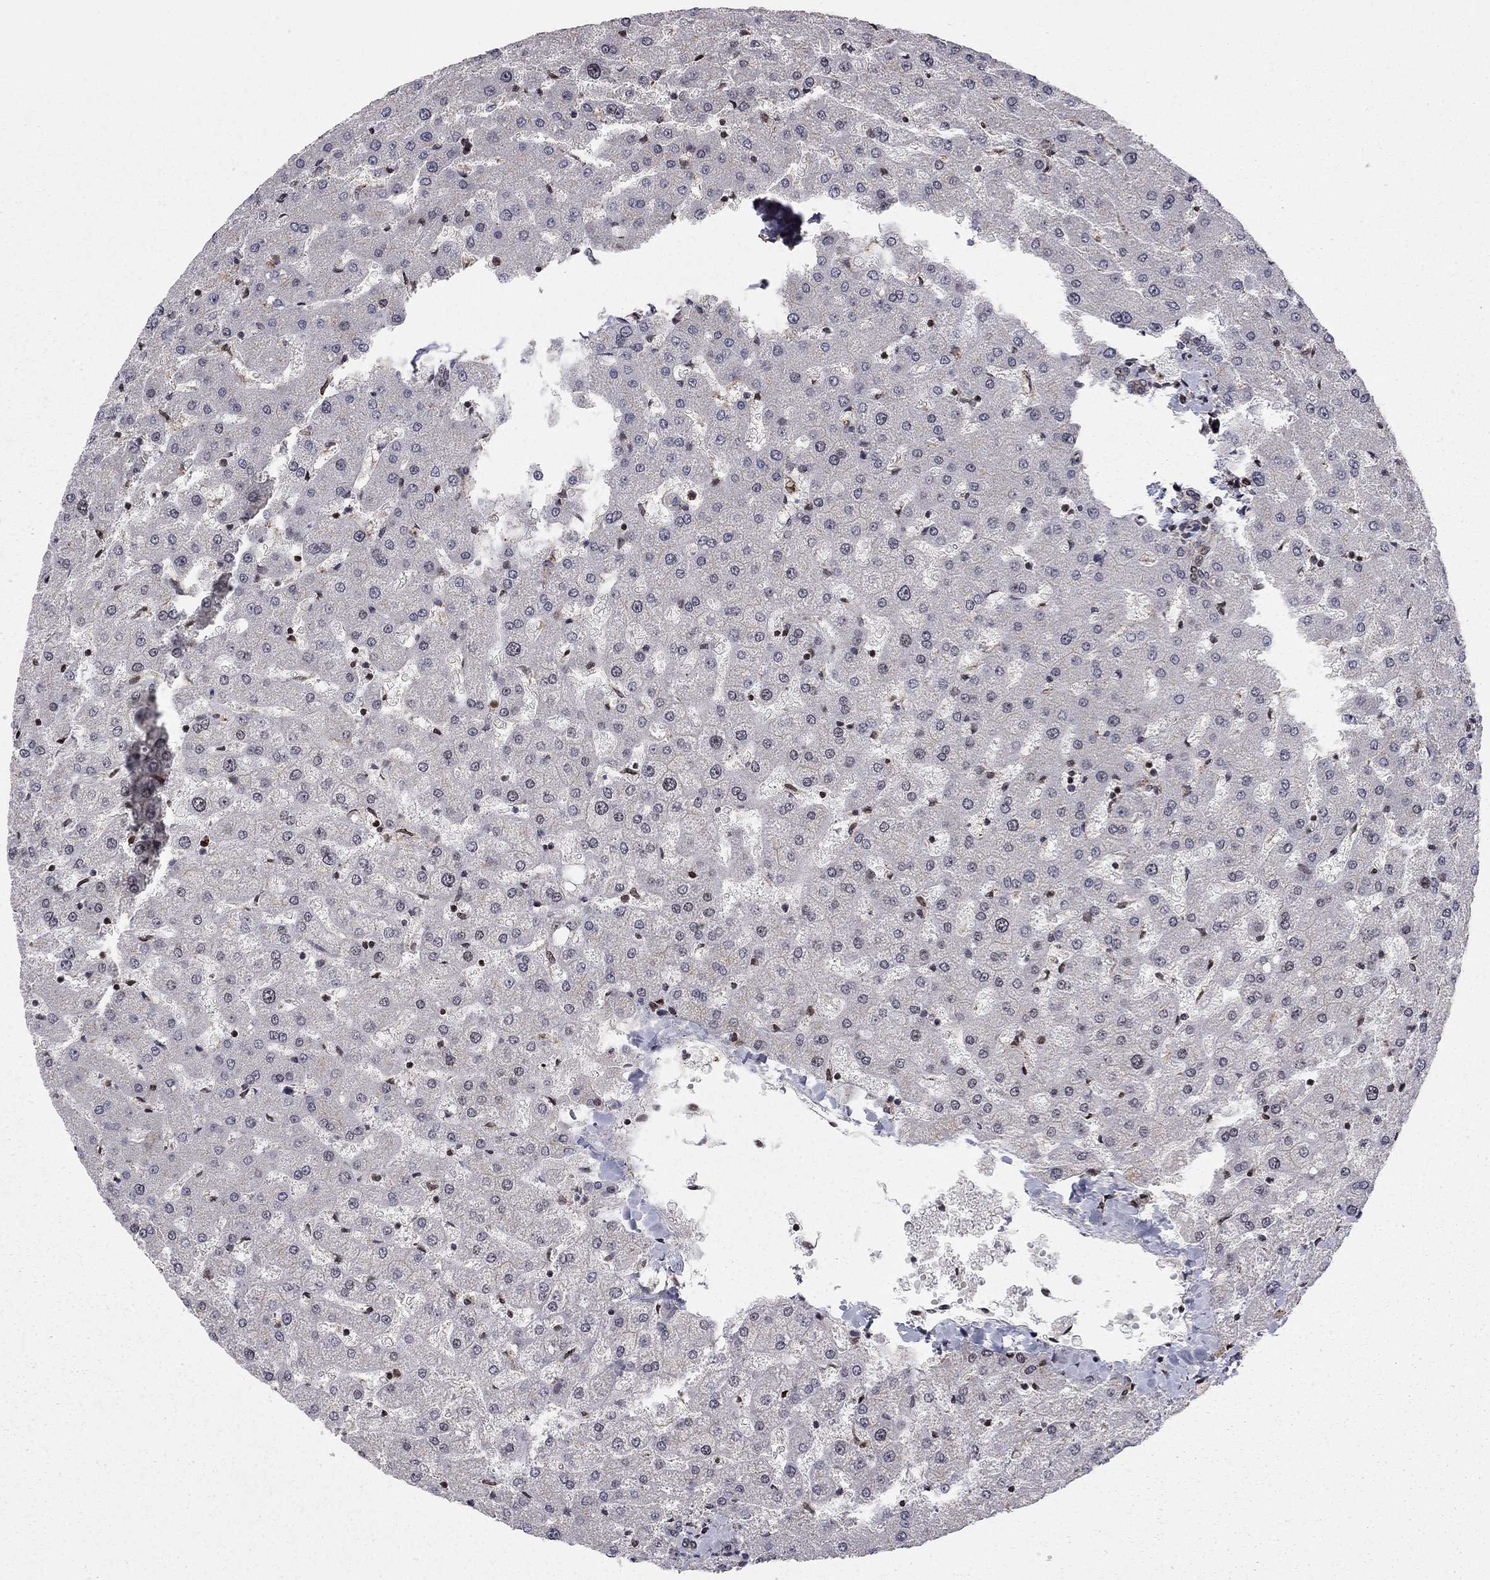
{"staining": {"intensity": "negative", "quantity": "none", "location": "none"}, "tissue": "liver", "cell_type": "Cholangiocytes", "image_type": "normal", "snomed": [{"axis": "morphology", "description": "Normal tissue, NOS"}, {"axis": "topography", "description": "Liver"}], "caption": "The IHC photomicrograph has no significant staining in cholangiocytes of liver.", "gene": "ERN2", "patient": {"sex": "female", "age": 50}}